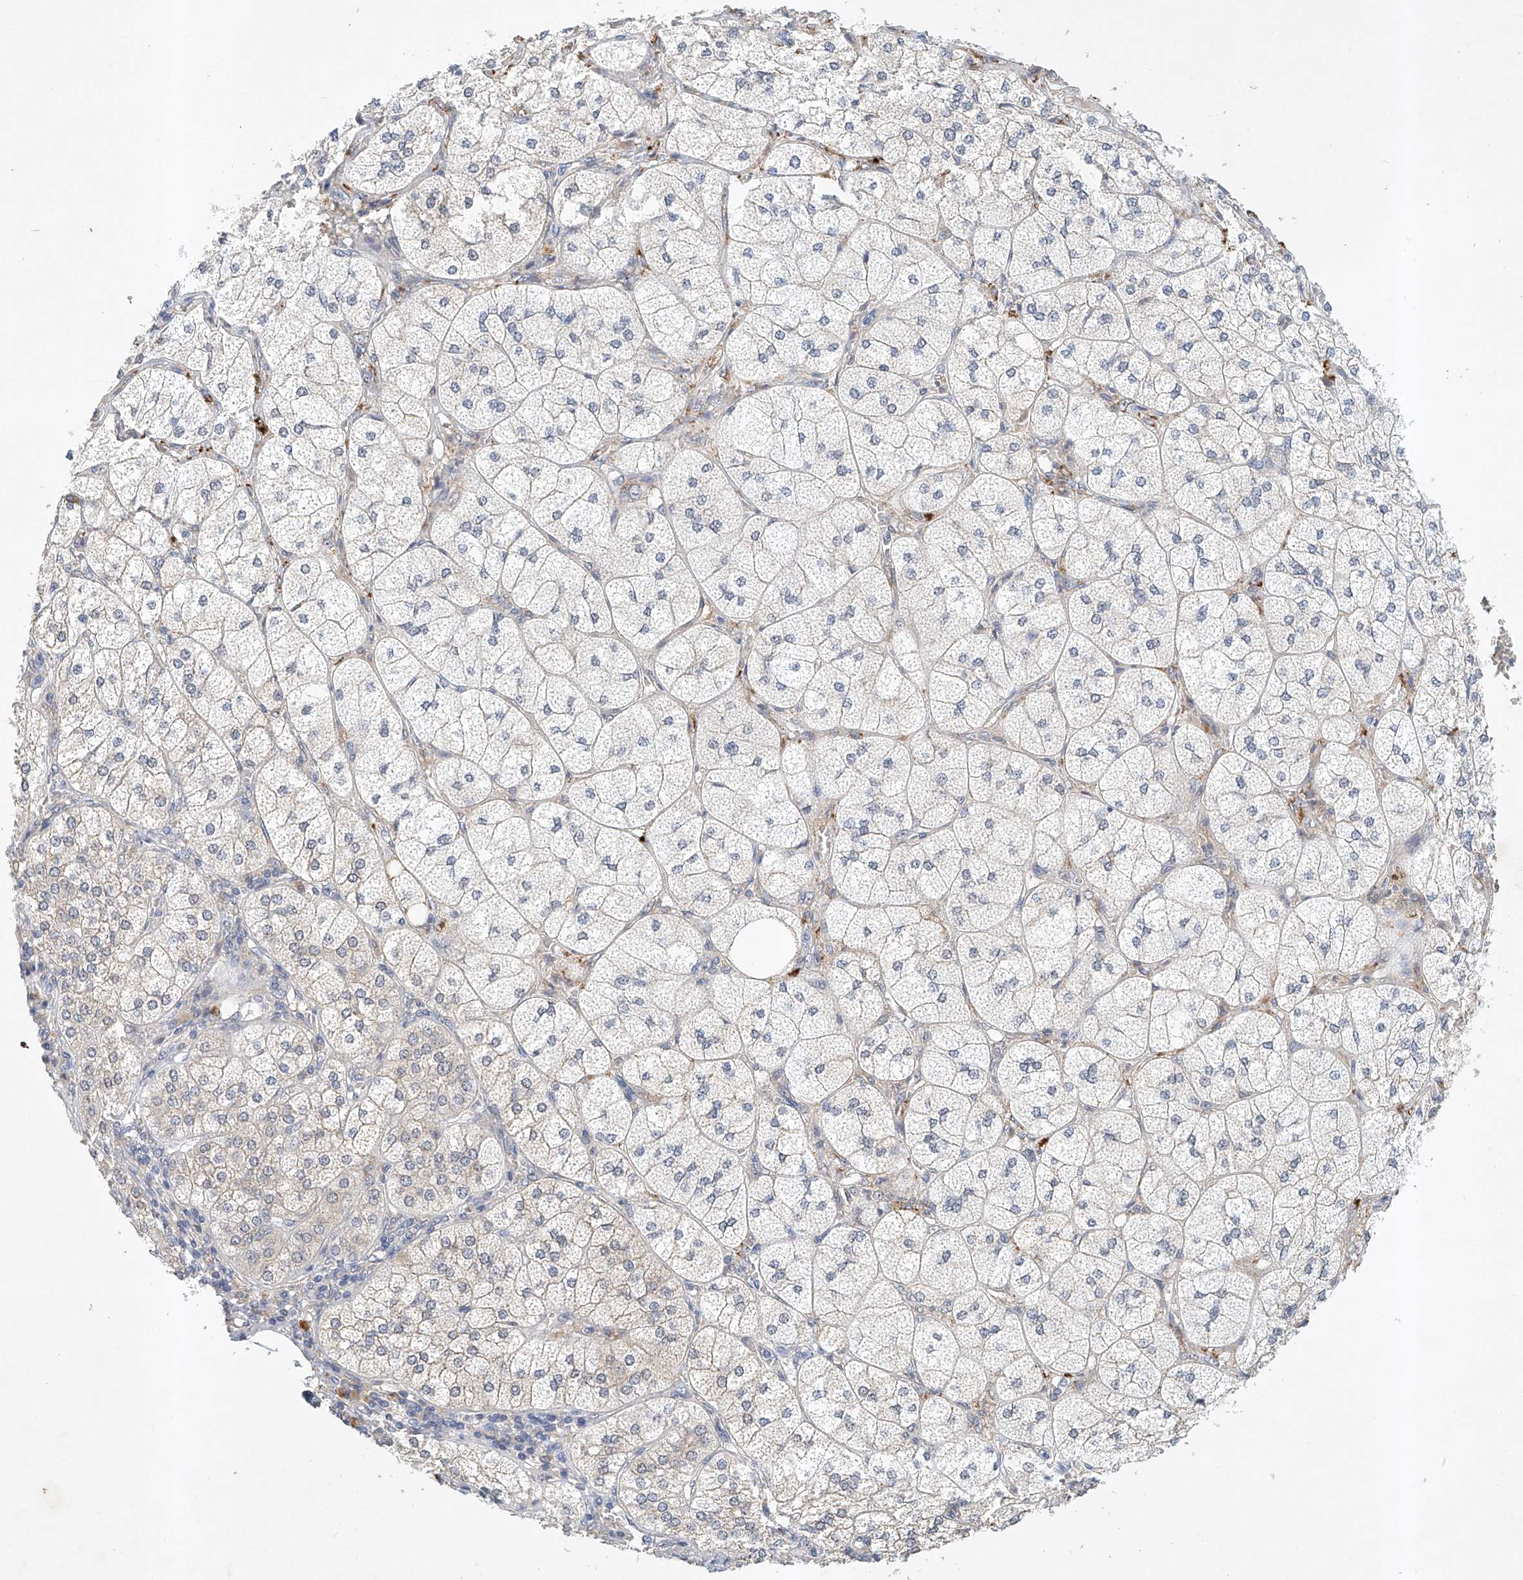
{"staining": {"intensity": "moderate", "quantity": "25%-75%", "location": "cytoplasmic/membranous"}, "tissue": "adrenal gland", "cell_type": "Glandular cells", "image_type": "normal", "snomed": [{"axis": "morphology", "description": "Normal tissue, NOS"}, {"axis": "topography", "description": "Adrenal gland"}], "caption": "Adrenal gland stained with DAB (3,3'-diaminobenzidine) immunohistochemistry (IHC) reveals medium levels of moderate cytoplasmic/membranous positivity in approximately 25%-75% of glandular cells.", "gene": "CARMIL1", "patient": {"sex": "female", "age": 61}}